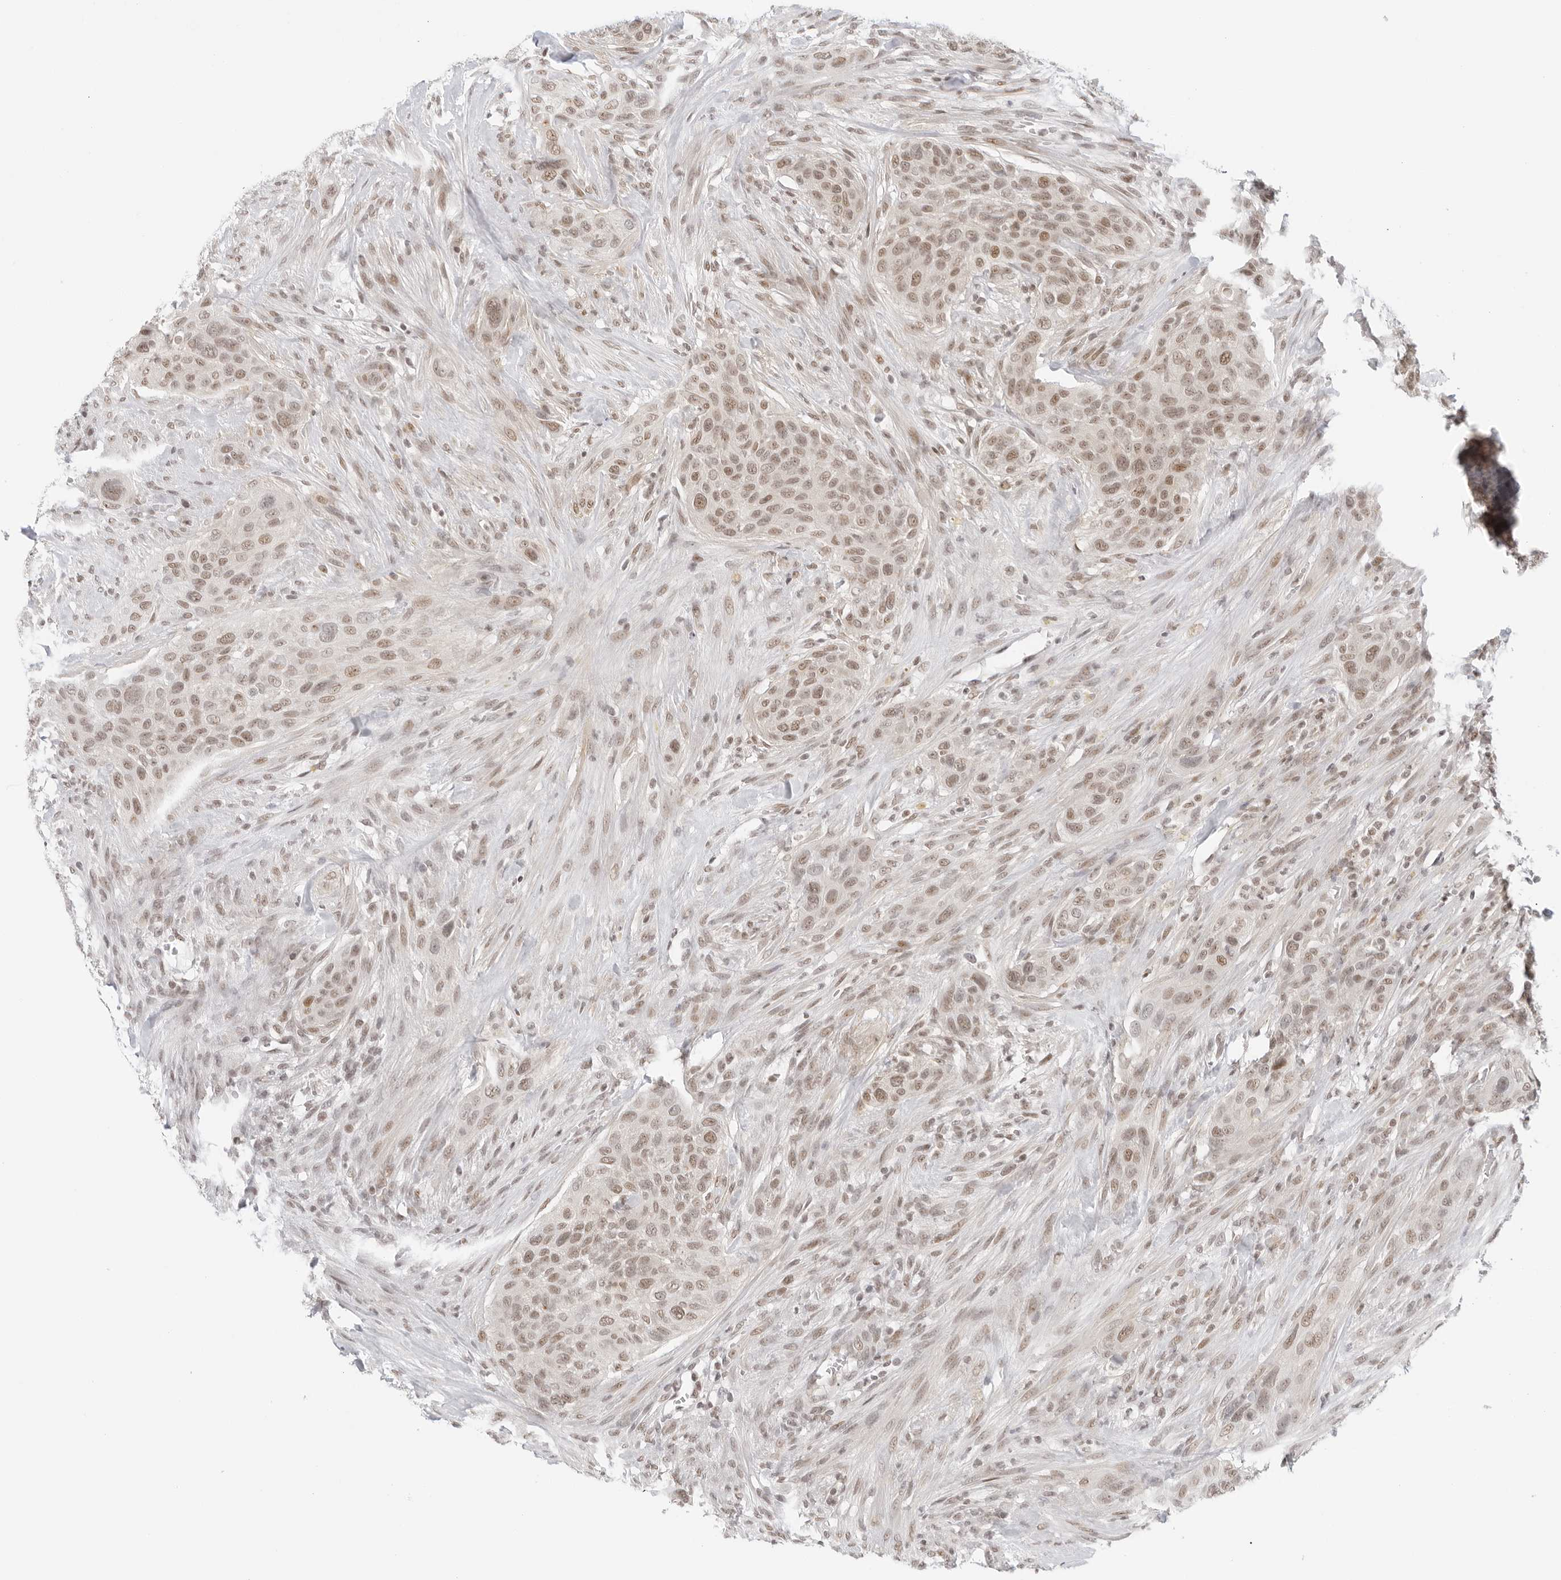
{"staining": {"intensity": "weak", "quantity": ">75%", "location": "nuclear"}, "tissue": "urothelial cancer", "cell_type": "Tumor cells", "image_type": "cancer", "snomed": [{"axis": "morphology", "description": "Urothelial carcinoma, High grade"}, {"axis": "topography", "description": "Urinary bladder"}], "caption": "Immunohistochemistry (IHC) of urothelial carcinoma (high-grade) shows low levels of weak nuclear positivity in approximately >75% of tumor cells.", "gene": "TCIM", "patient": {"sex": "male", "age": 35}}